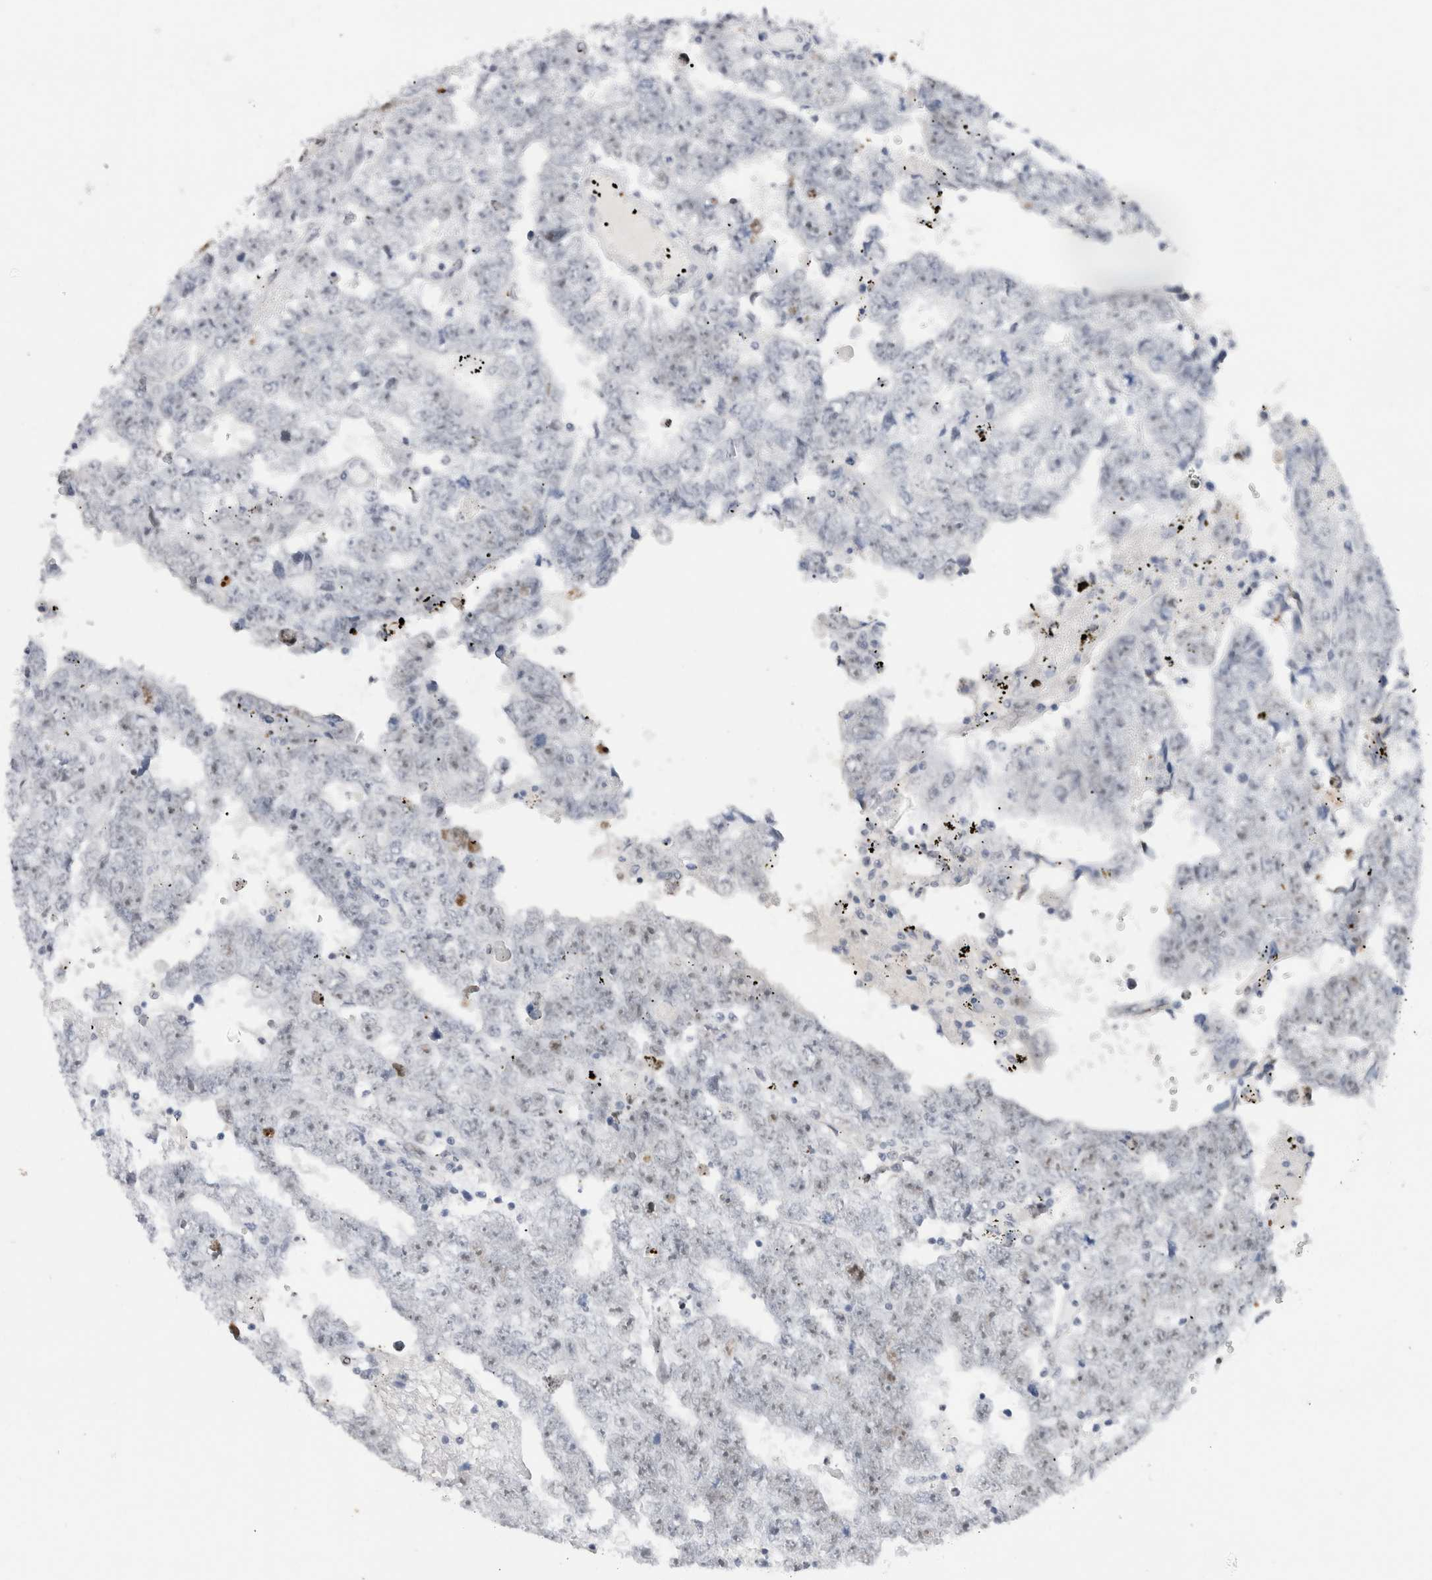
{"staining": {"intensity": "negative", "quantity": "none", "location": "none"}, "tissue": "testis cancer", "cell_type": "Tumor cells", "image_type": "cancer", "snomed": [{"axis": "morphology", "description": "Carcinoma, Embryonal, NOS"}, {"axis": "topography", "description": "Testis"}], "caption": "The micrograph shows no significant expression in tumor cells of testis cancer.", "gene": "COPS7A", "patient": {"sex": "male", "age": 25}}